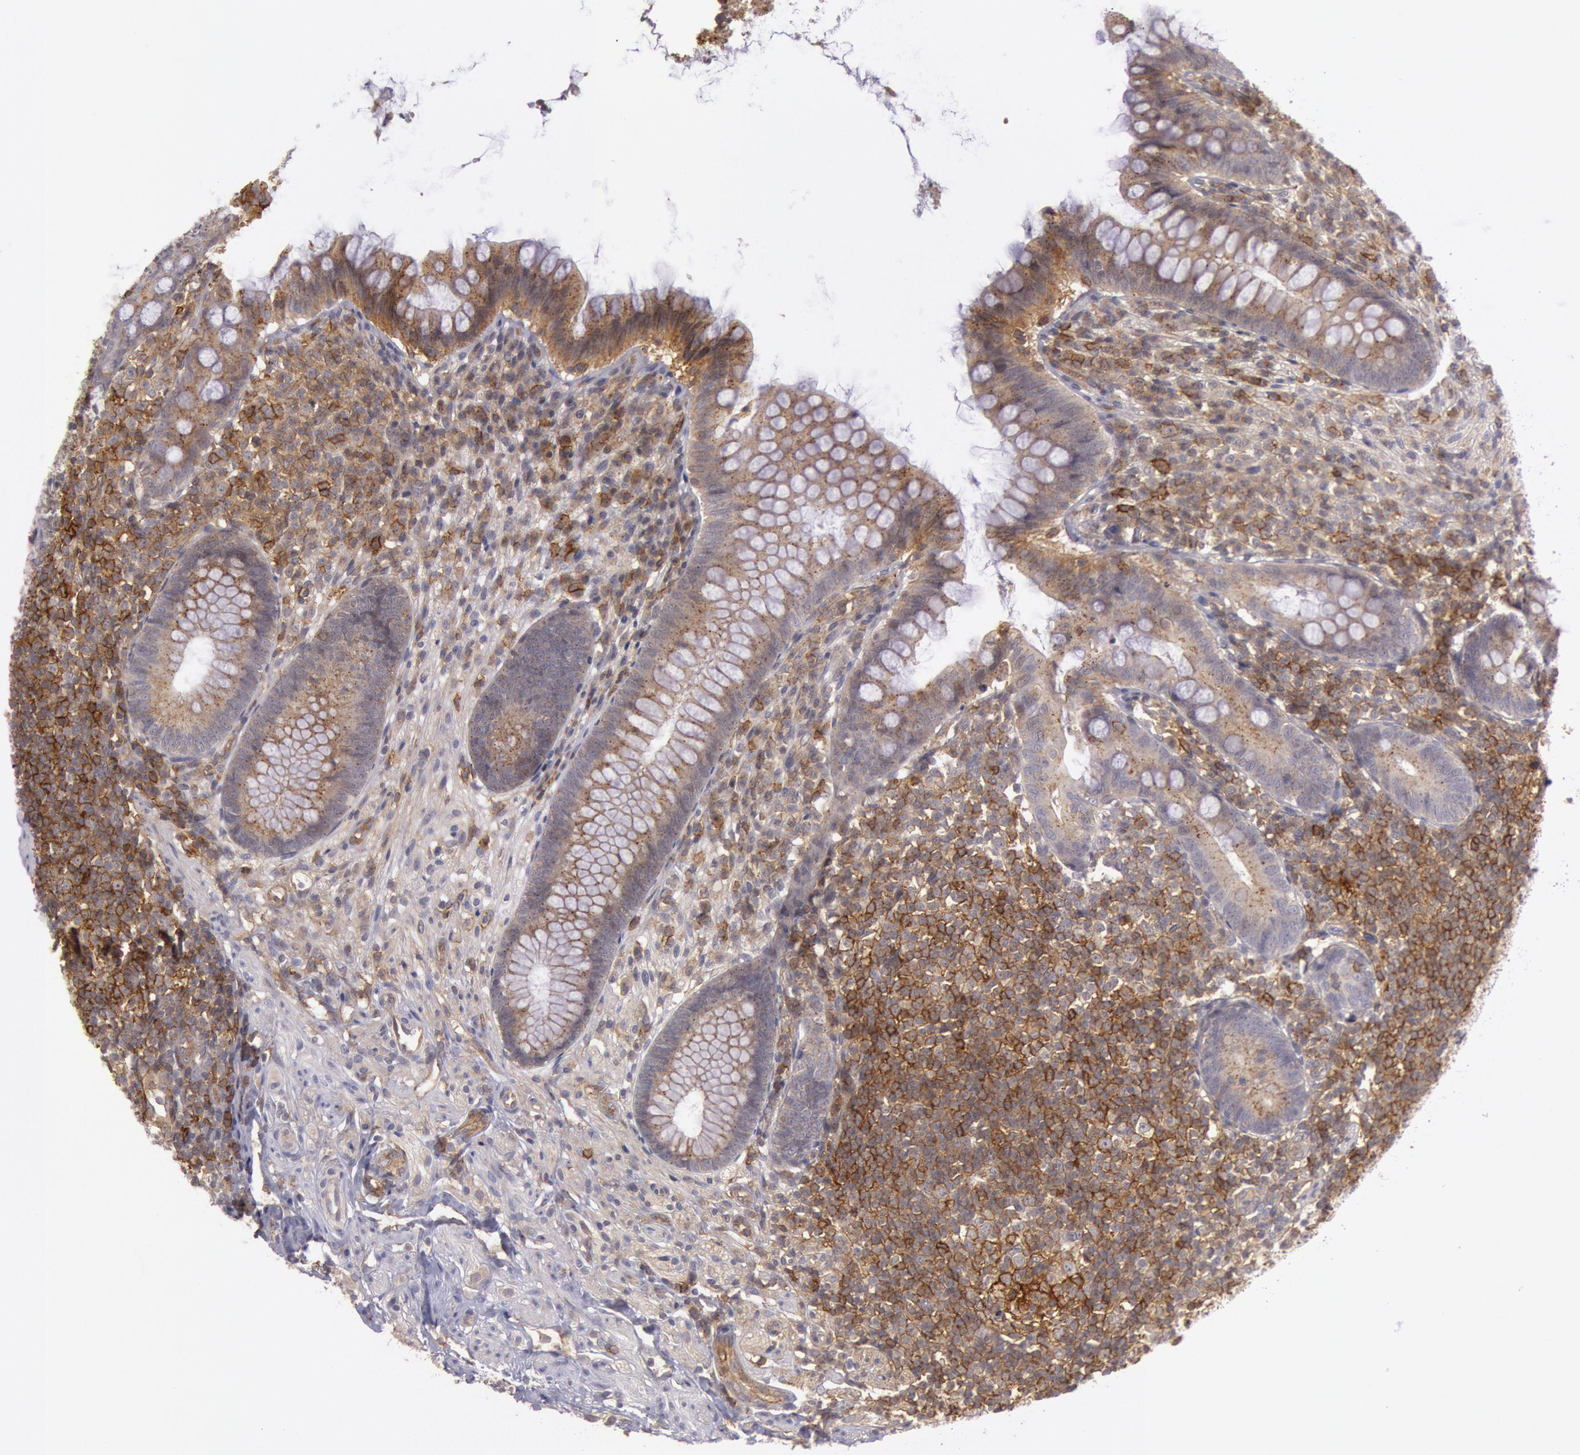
{"staining": {"intensity": "weak", "quantity": ">75%", "location": "cytoplasmic/membranous"}, "tissue": "appendix", "cell_type": "Glandular cells", "image_type": "normal", "snomed": [{"axis": "morphology", "description": "Normal tissue, NOS"}, {"axis": "topography", "description": "Appendix"}], "caption": "A high-resolution image shows immunohistochemistry staining of benign appendix, which demonstrates weak cytoplasmic/membranous expression in approximately >75% of glandular cells.", "gene": "TRIB2", "patient": {"sex": "female", "age": 66}}